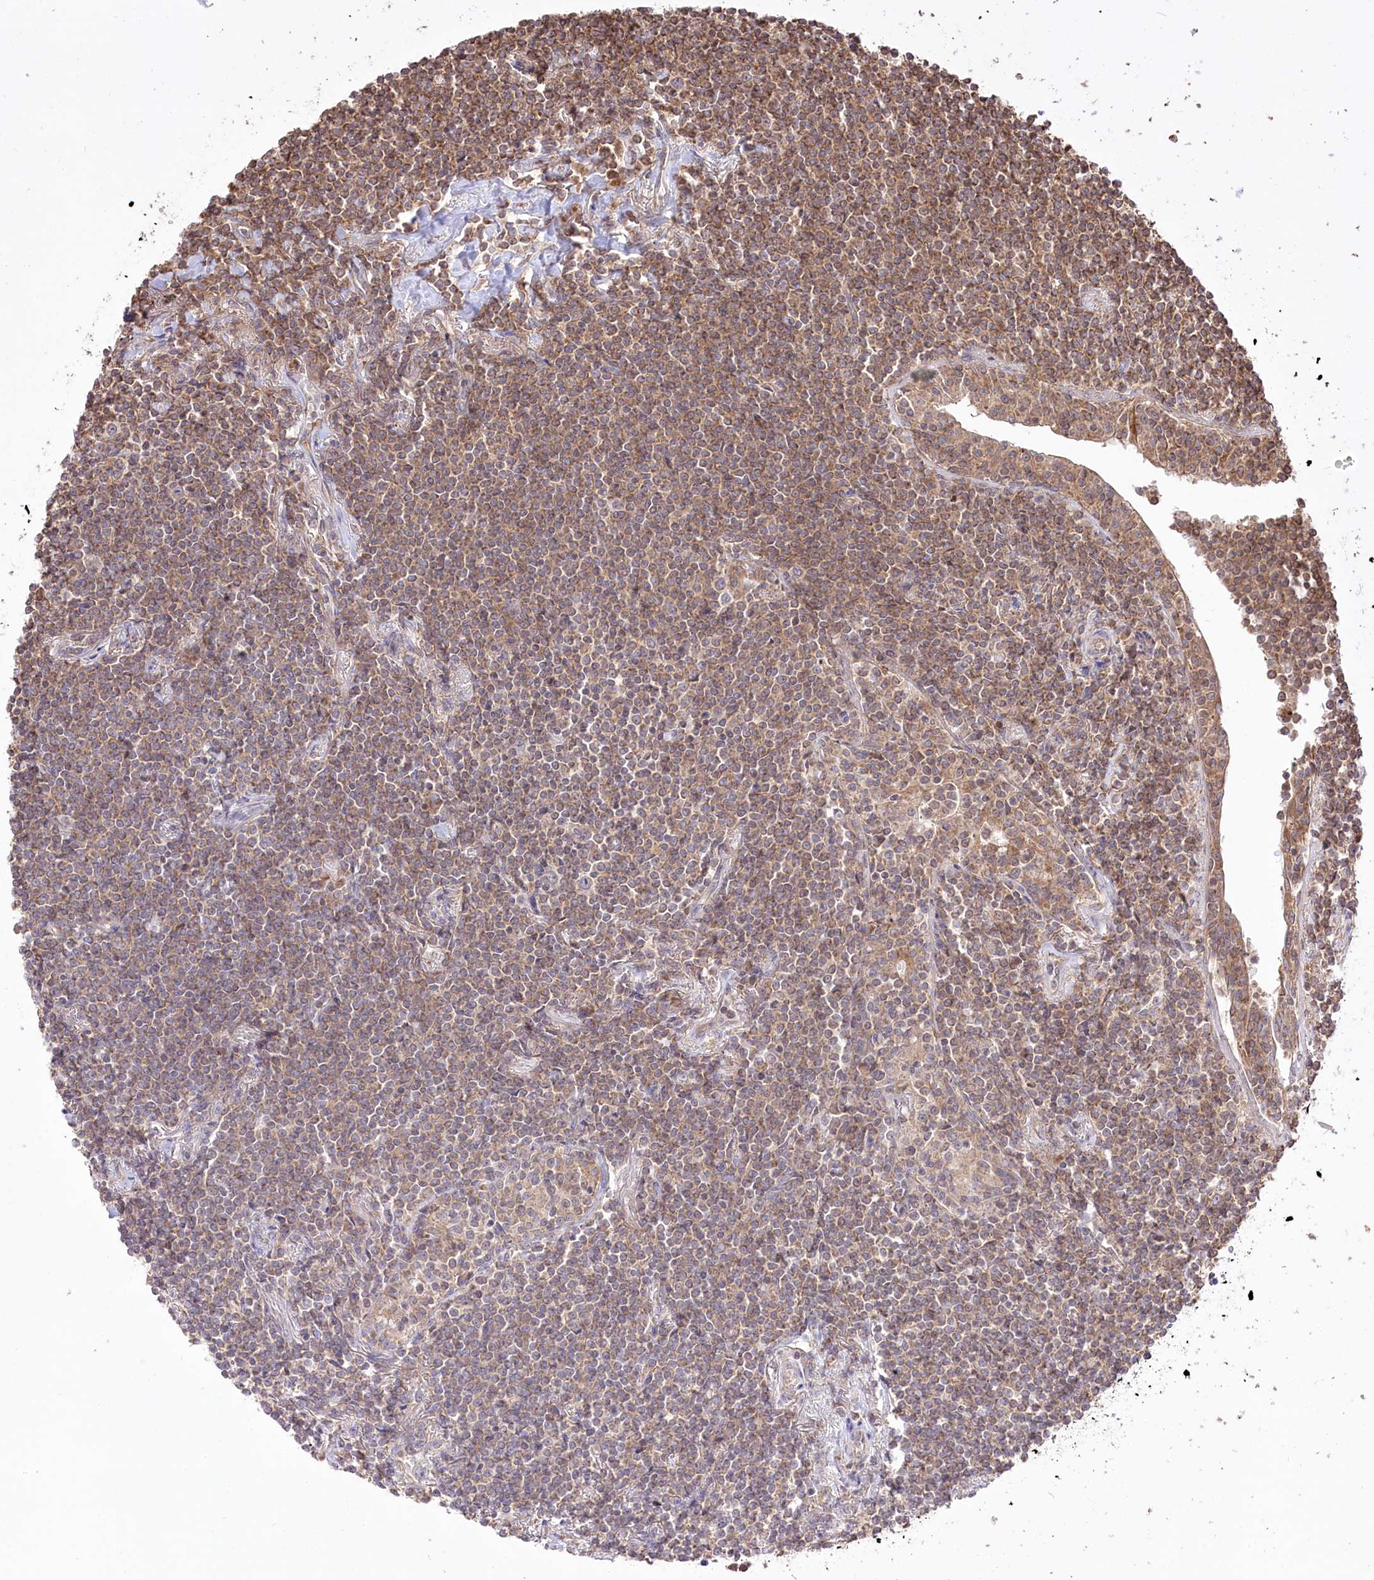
{"staining": {"intensity": "moderate", "quantity": "25%-75%", "location": "cytoplasmic/membranous"}, "tissue": "lymphoma", "cell_type": "Tumor cells", "image_type": "cancer", "snomed": [{"axis": "morphology", "description": "Malignant lymphoma, non-Hodgkin's type, Low grade"}, {"axis": "topography", "description": "Lung"}], "caption": "A high-resolution histopathology image shows immunohistochemistry (IHC) staining of low-grade malignant lymphoma, non-Hodgkin's type, which displays moderate cytoplasmic/membranous expression in about 25%-75% of tumor cells. The protein is stained brown, and the nuclei are stained in blue (DAB IHC with brightfield microscopy, high magnification).", "gene": "XYLB", "patient": {"sex": "female", "age": 71}}